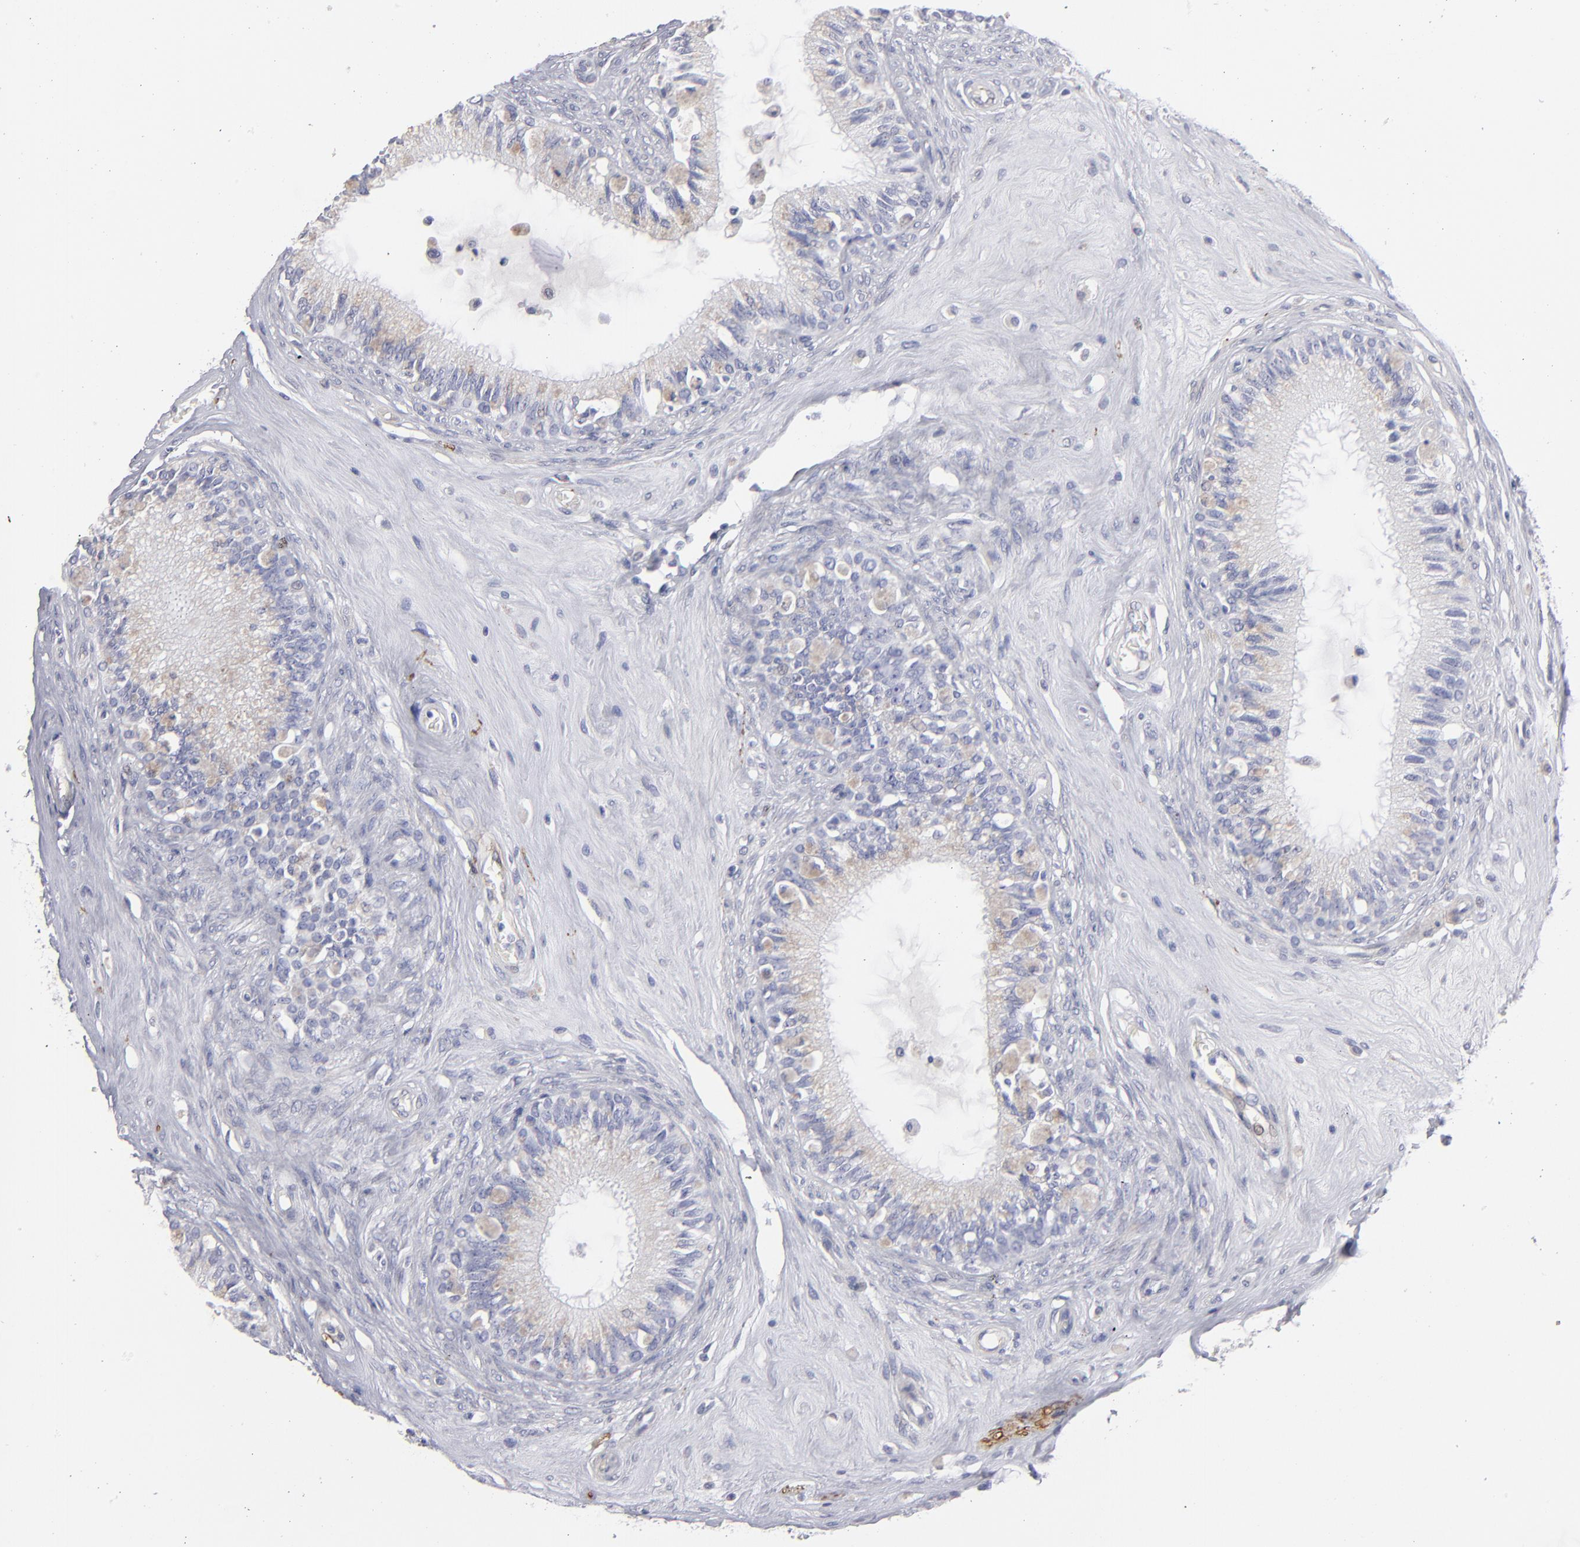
{"staining": {"intensity": "negative", "quantity": "none", "location": "none"}, "tissue": "epididymis", "cell_type": "Glandular cells", "image_type": "normal", "snomed": [{"axis": "morphology", "description": "Normal tissue, NOS"}, {"axis": "morphology", "description": "Inflammation, NOS"}, {"axis": "topography", "description": "Epididymis"}], "caption": "Immunohistochemistry (IHC) image of unremarkable epididymis stained for a protein (brown), which displays no staining in glandular cells.", "gene": "CADM3", "patient": {"sex": "male", "age": 84}}